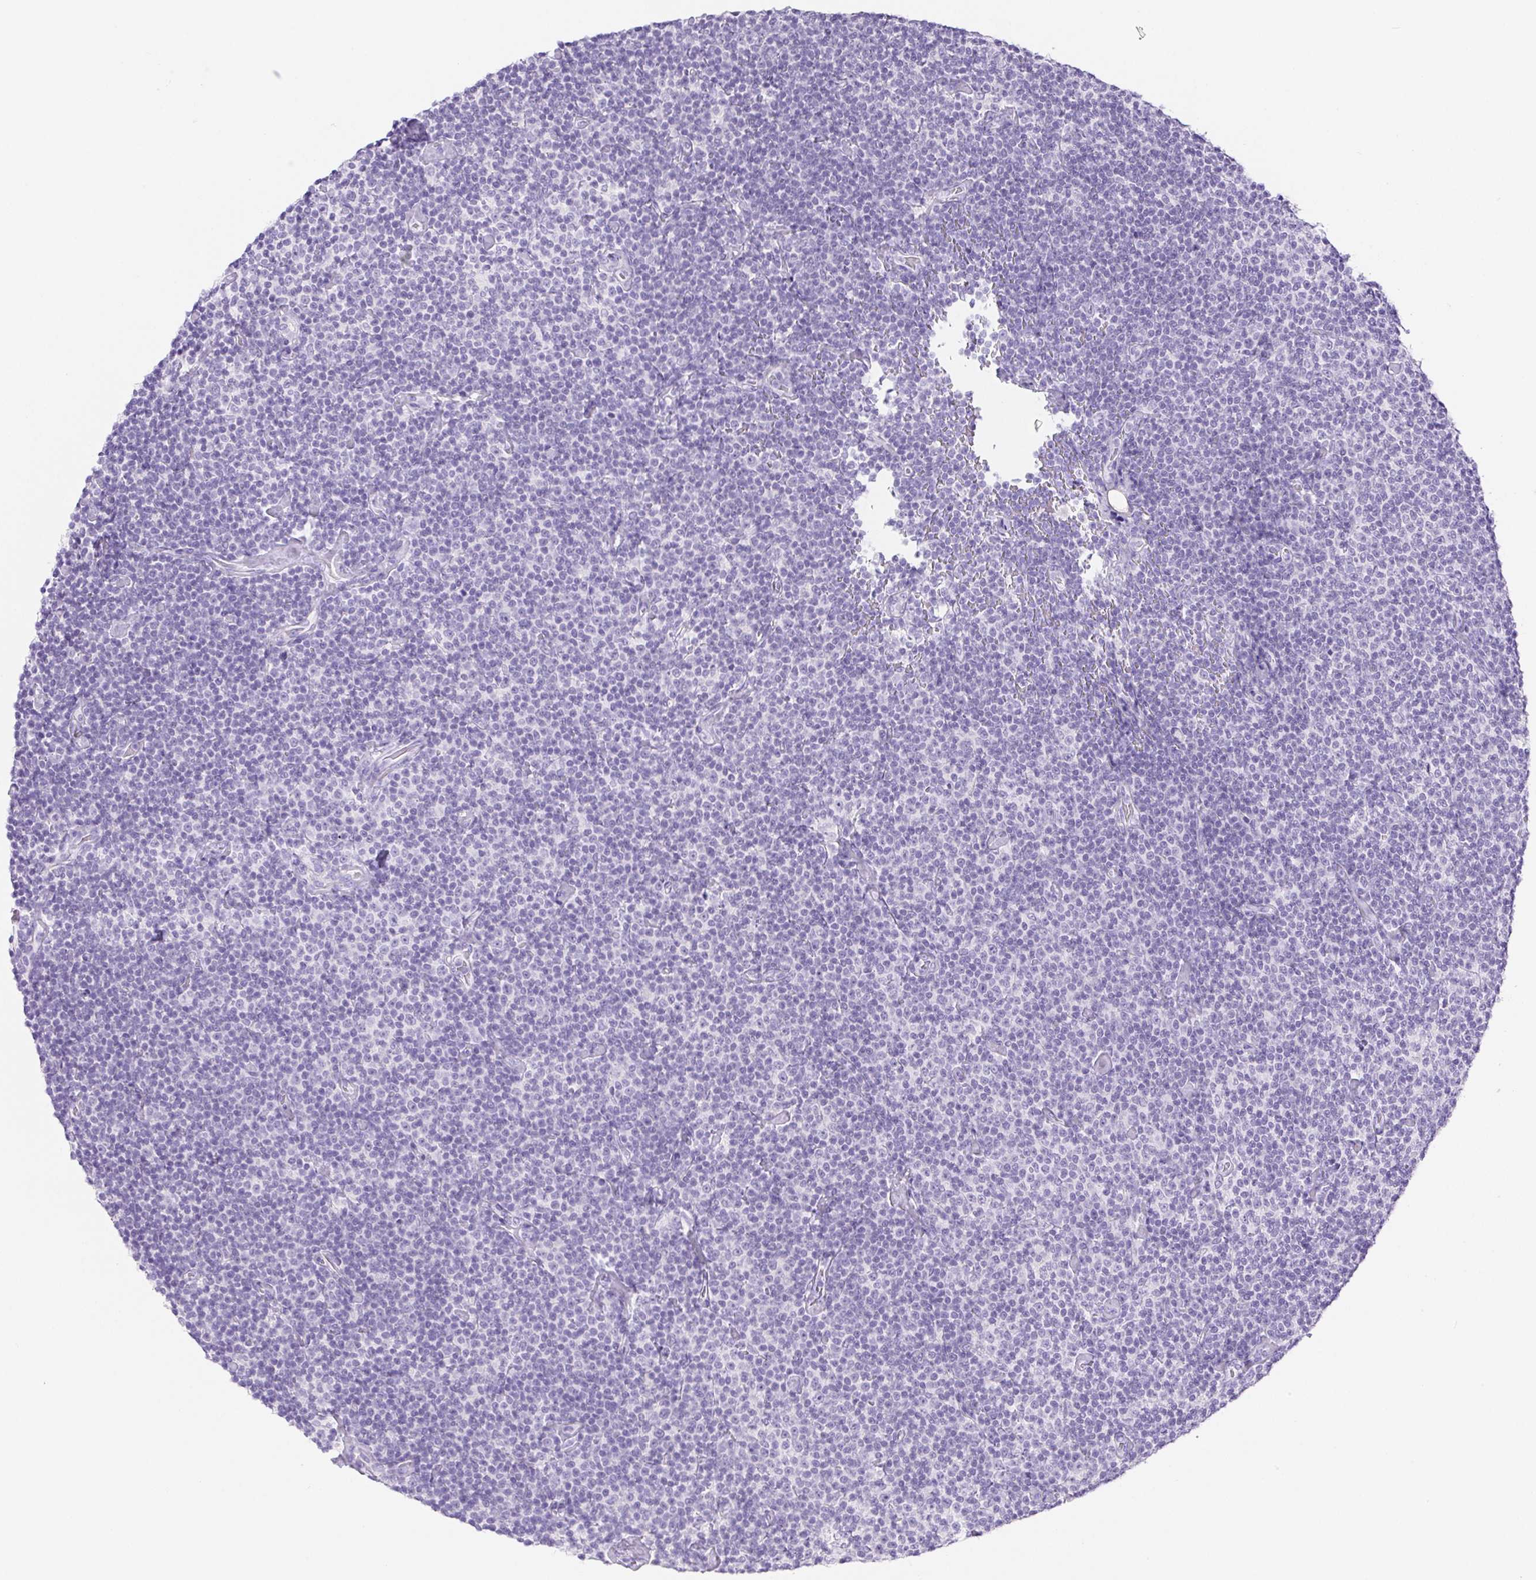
{"staining": {"intensity": "negative", "quantity": "none", "location": "none"}, "tissue": "lymphoma", "cell_type": "Tumor cells", "image_type": "cancer", "snomed": [{"axis": "morphology", "description": "Malignant lymphoma, non-Hodgkin's type, Low grade"}, {"axis": "topography", "description": "Lymph node"}], "caption": "An immunohistochemistry (IHC) micrograph of low-grade malignant lymphoma, non-Hodgkin's type is shown. There is no staining in tumor cells of low-grade malignant lymphoma, non-Hodgkin's type.", "gene": "PNLIP", "patient": {"sex": "male", "age": 81}}